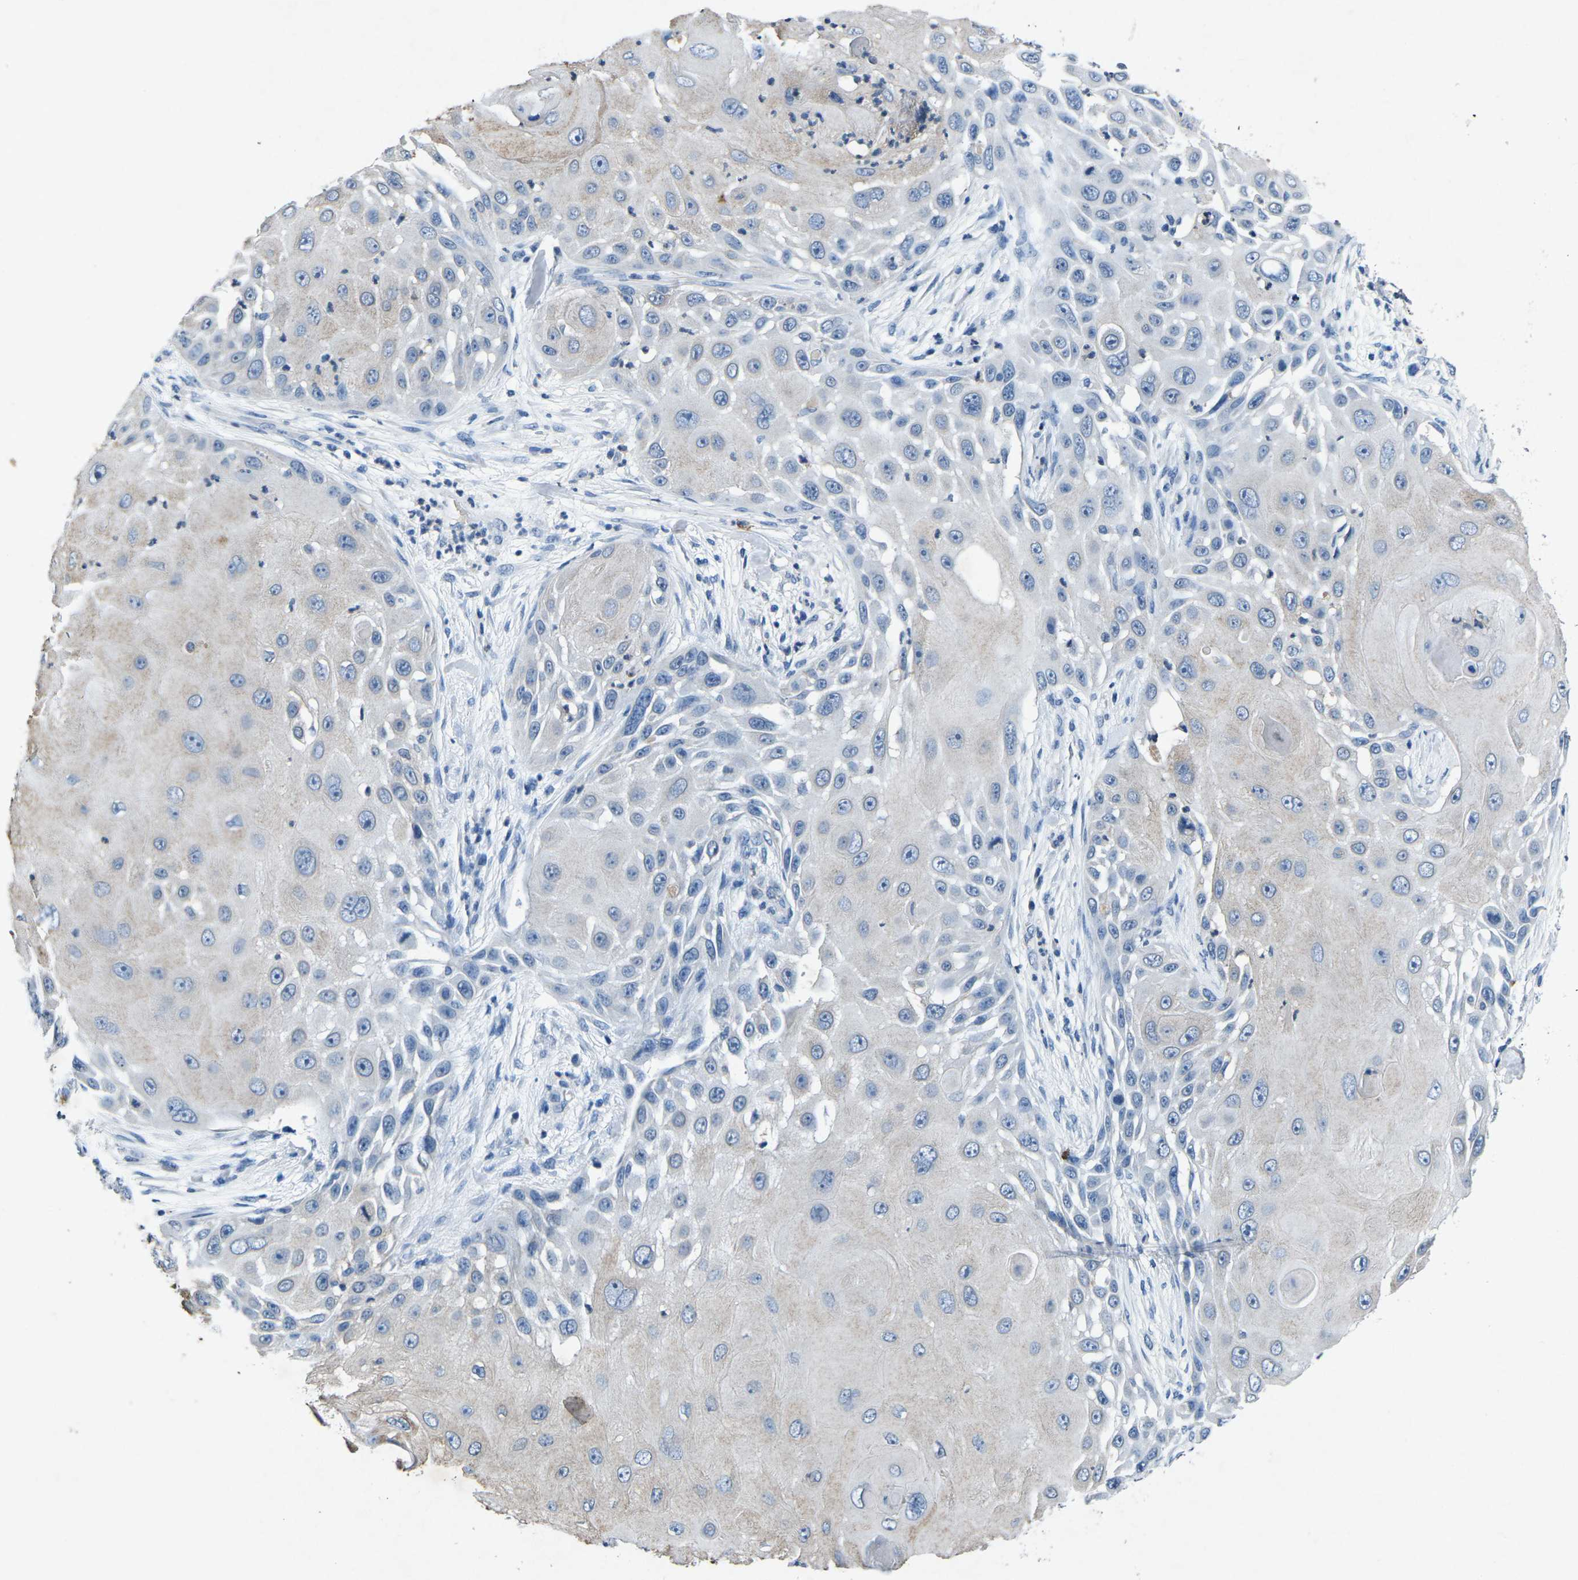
{"staining": {"intensity": "negative", "quantity": "none", "location": "none"}, "tissue": "skin cancer", "cell_type": "Tumor cells", "image_type": "cancer", "snomed": [{"axis": "morphology", "description": "Squamous cell carcinoma, NOS"}, {"axis": "topography", "description": "Skin"}], "caption": "This is a photomicrograph of immunohistochemistry staining of skin cancer, which shows no positivity in tumor cells.", "gene": "PLG", "patient": {"sex": "female", "age": 44}}